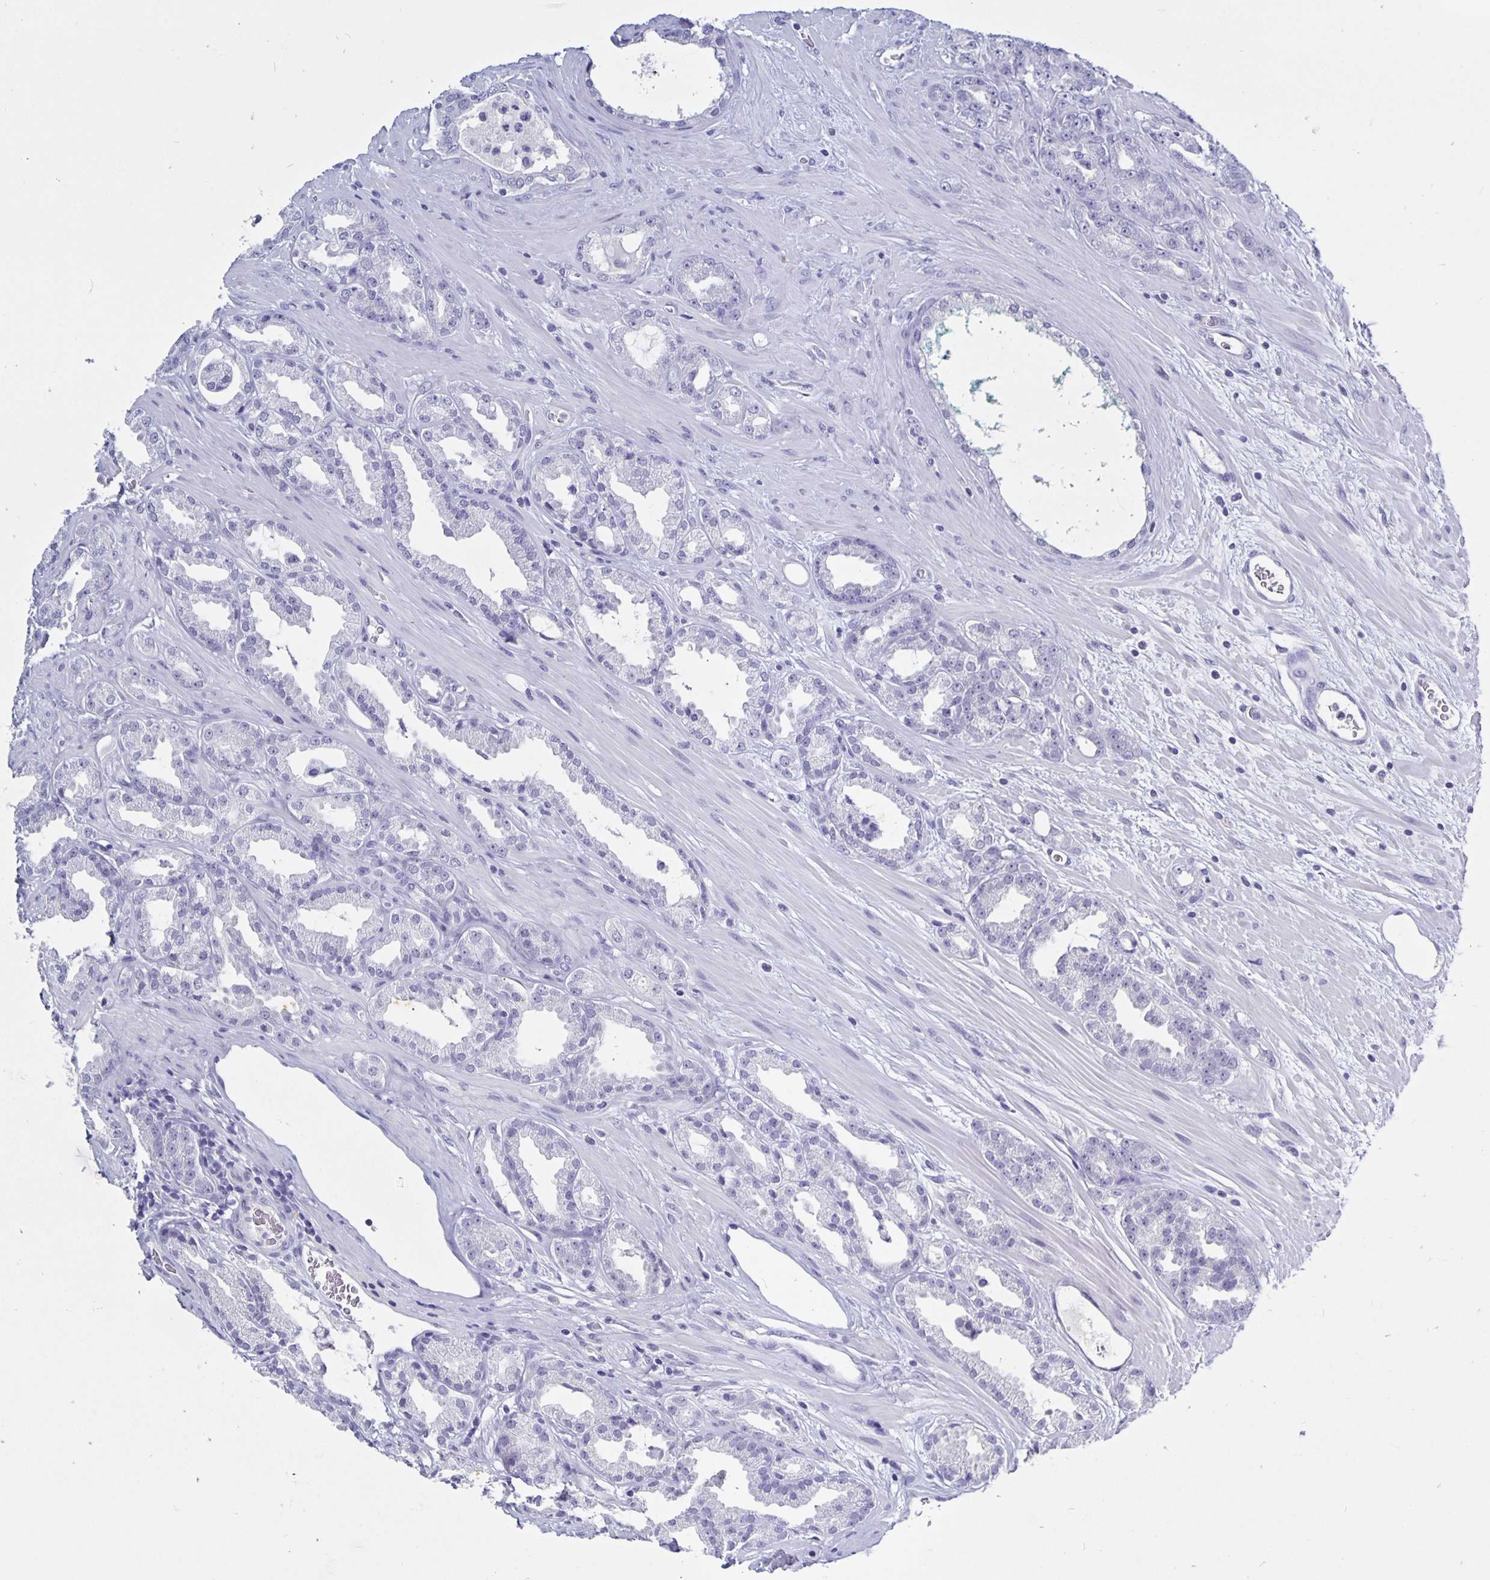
{"staining": {"intensity": "negative", "quantity": "none", "location": "none"}, "tissue": "prostate cancer", "cell_type": "Tumor cells", "image_type": "cancer", "snomed": [{"axis": "morphology", "description": "Adenocarcinoma, Low grade"}, {"axis": "topography", "description": "Prostate"}], "caption": "The histopathology image shows no significant expression in tumor cells of prostate cancer.", "gene": "ODF3B", "patient": {"sex": "male", "age": 61}}